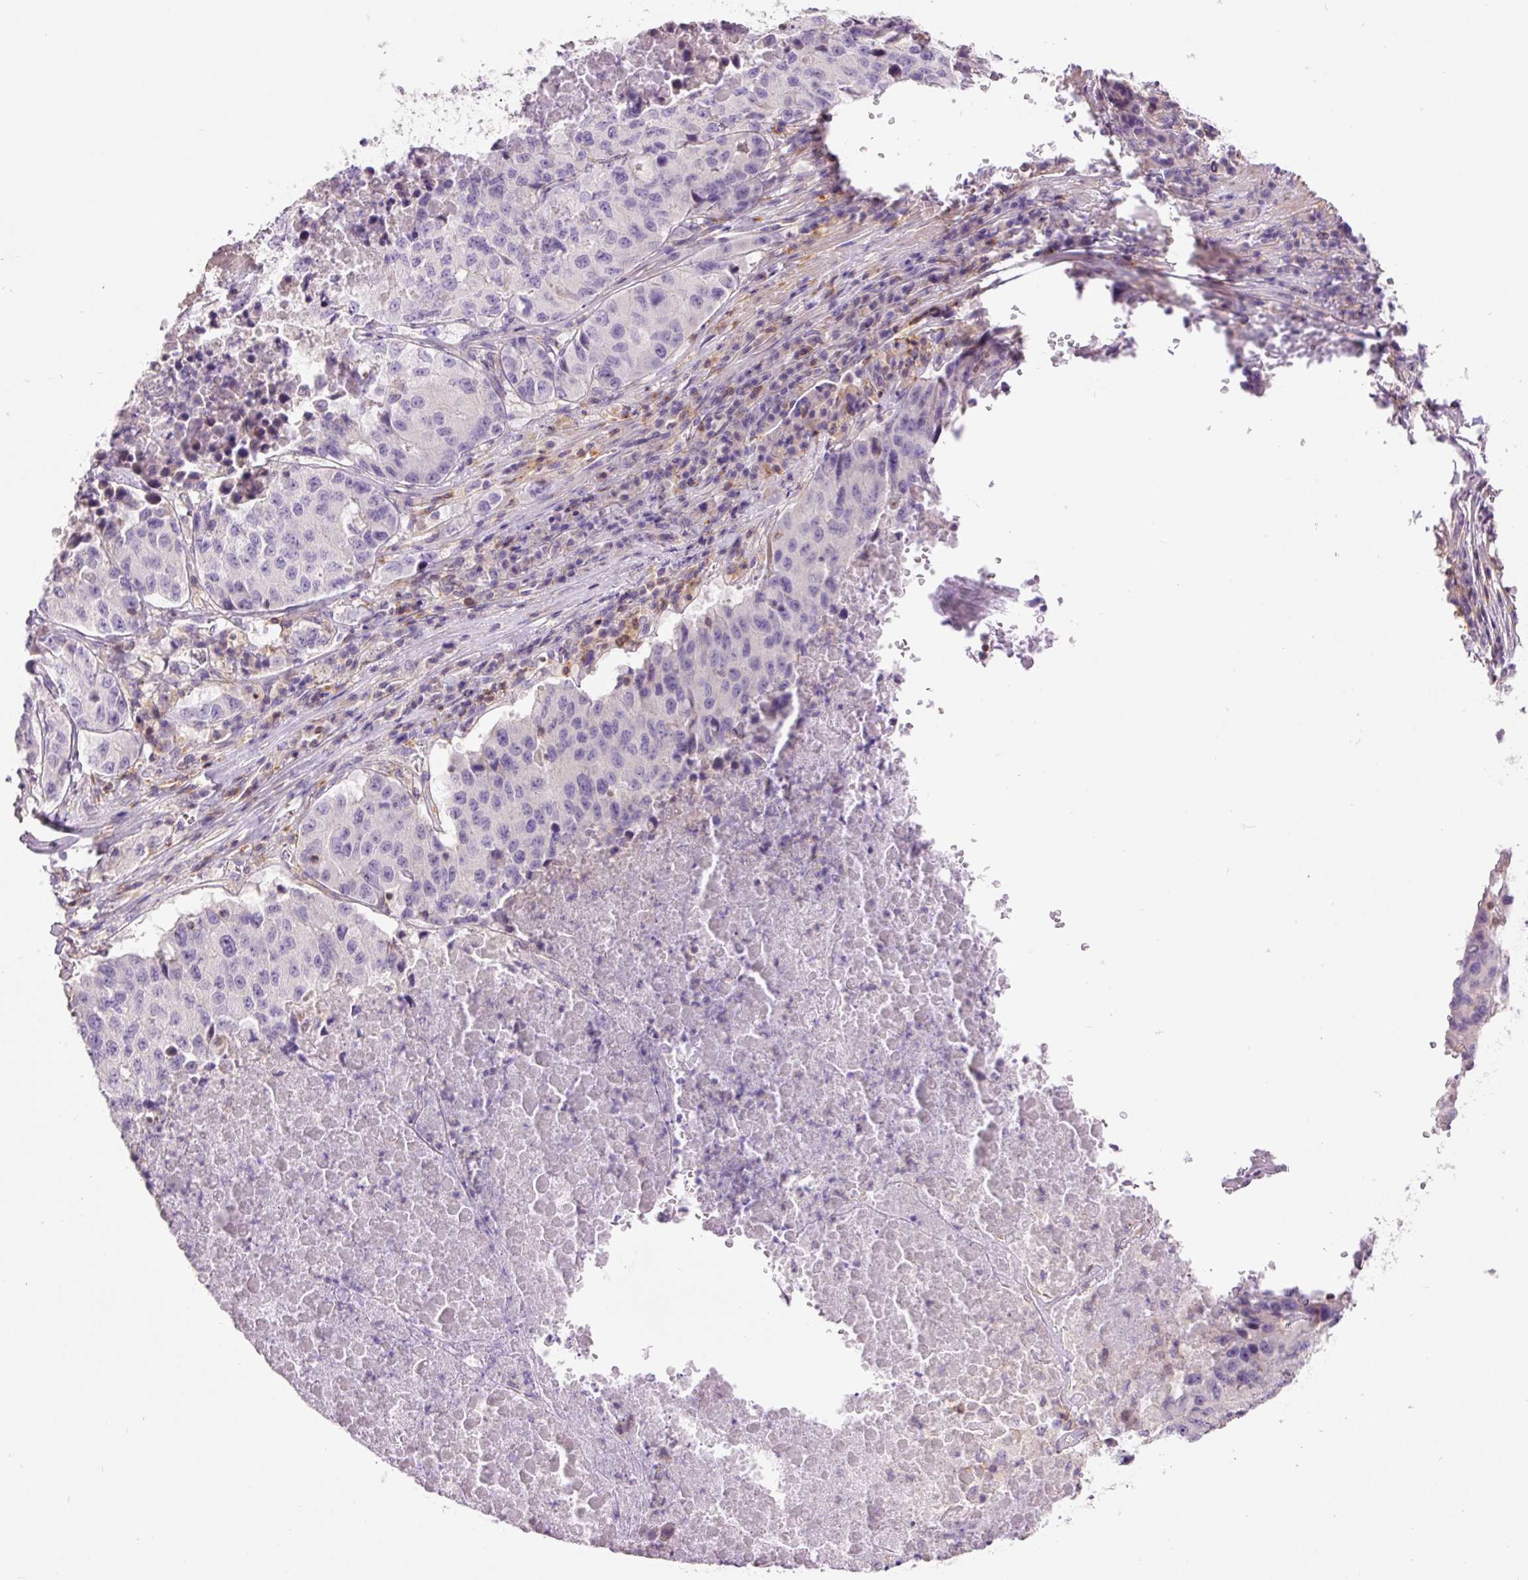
{"staining": {"intensity": "negative", "quantity": "none", "location": "none"}, "tissue": "stomach cancer", "cell_type": "Tumor cells", "image_type": "cancer", "snomed": [{"axis": "morphology", "description": "Adenocarcinoma, NOS"}, {"axis": "topography", "description": "Stomach"}], "caption": "Tumor cells show no significant expression in stomach cancer.", "gene": "DOK6", "patient": {"sex": "male", "age": 71}}